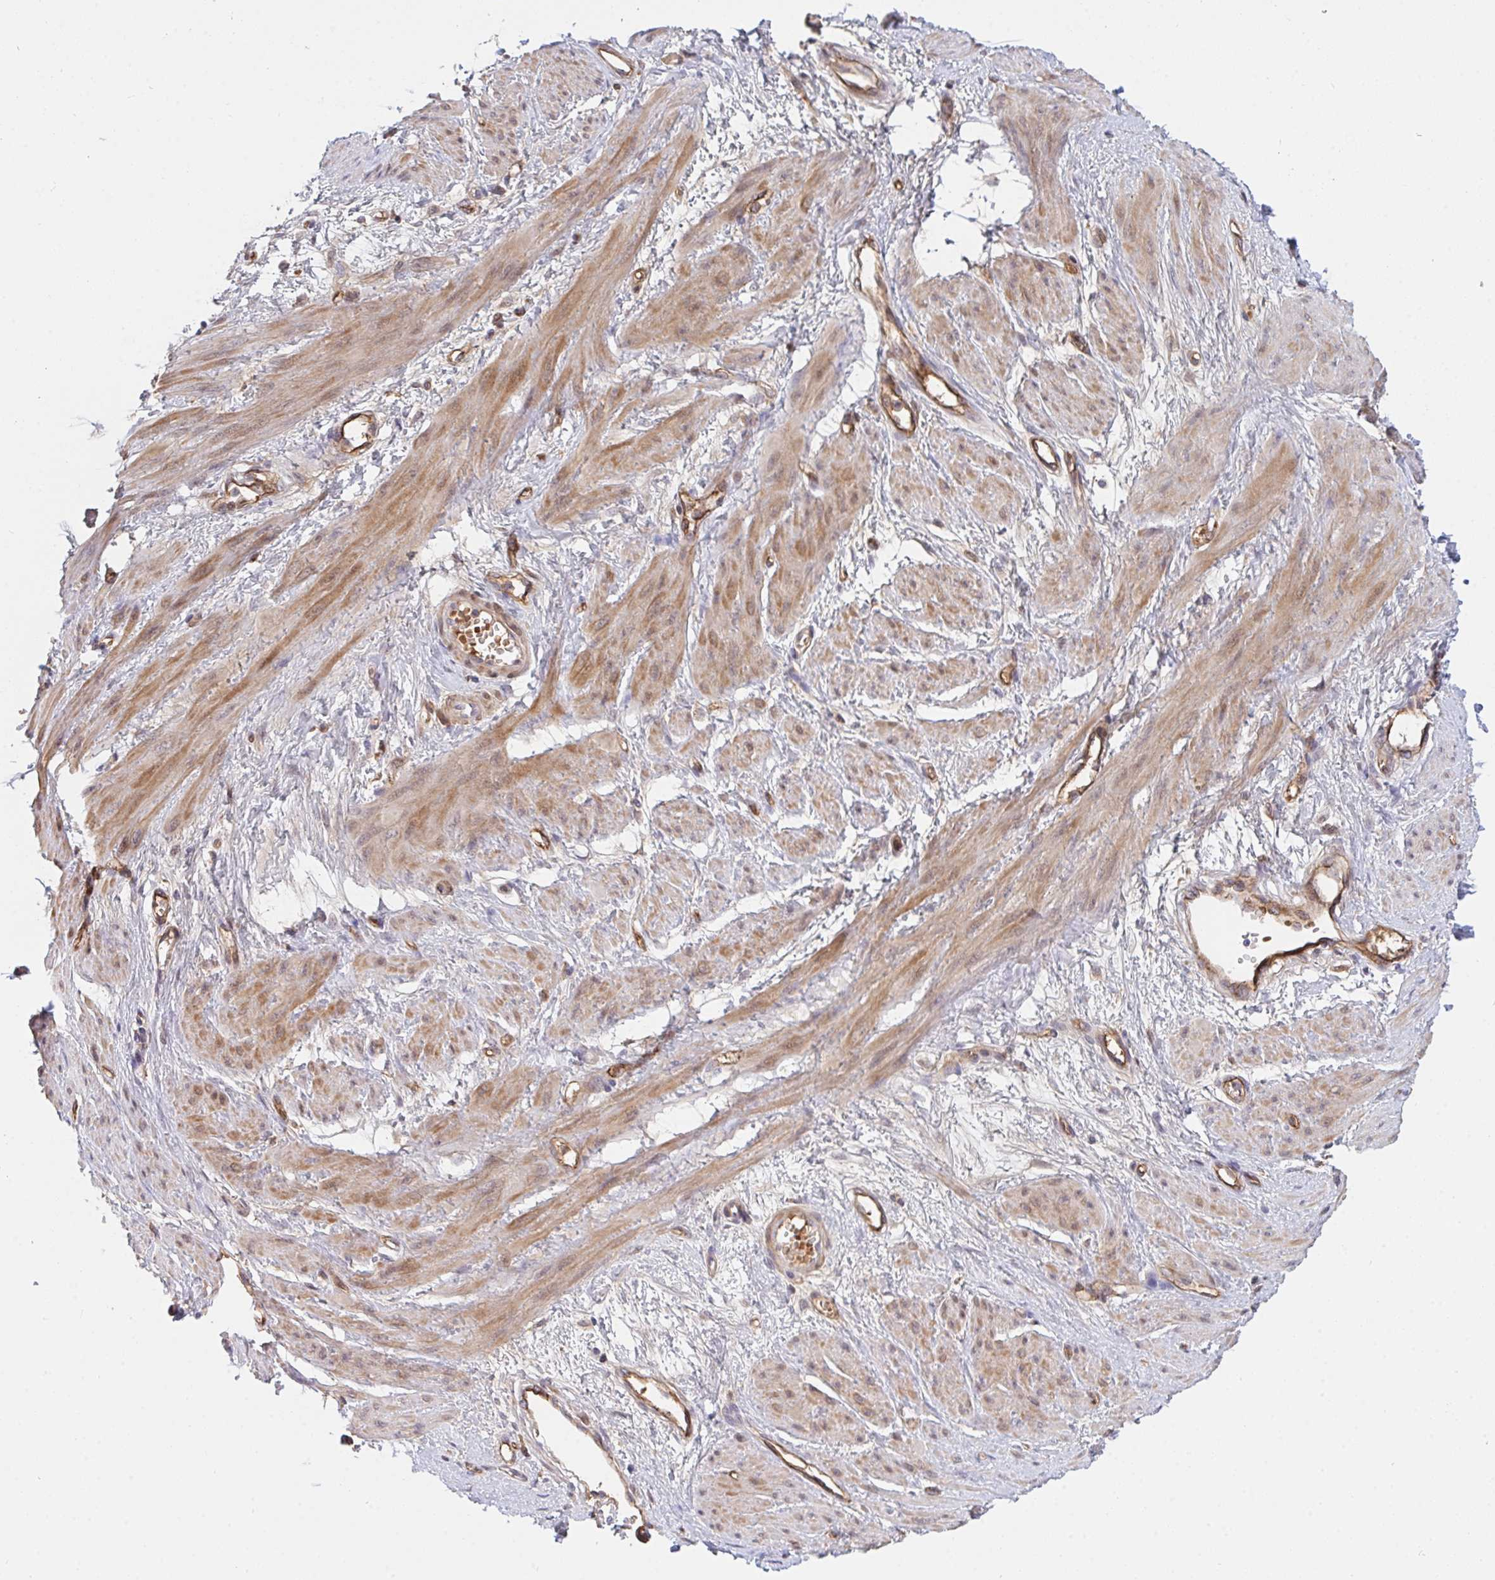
{"staining": {"intensity": "moderate", "quantity": "25%-75%", "location": "cytoplasmic/membranous"}, "tissue": "smooth muscle", "cell_type": "Smooth muscle cells", "image_type": "normal", "snomed": [{"axis": "morphology", "description": "Normal tissue, NOS"}, {"axis": "topography", "description": "Smooth muscle"}, {"axis": "topography", "description": "Uterus"}], "caption": "Benign smooth muscle reveals moderate cytoplasmic/membranous expression in about 25%-75% of smooth muscle cells, visualized by immunohistochemistry.", "gene": "DSCAML1", "patient": {"sex": "female", "age": 39}}